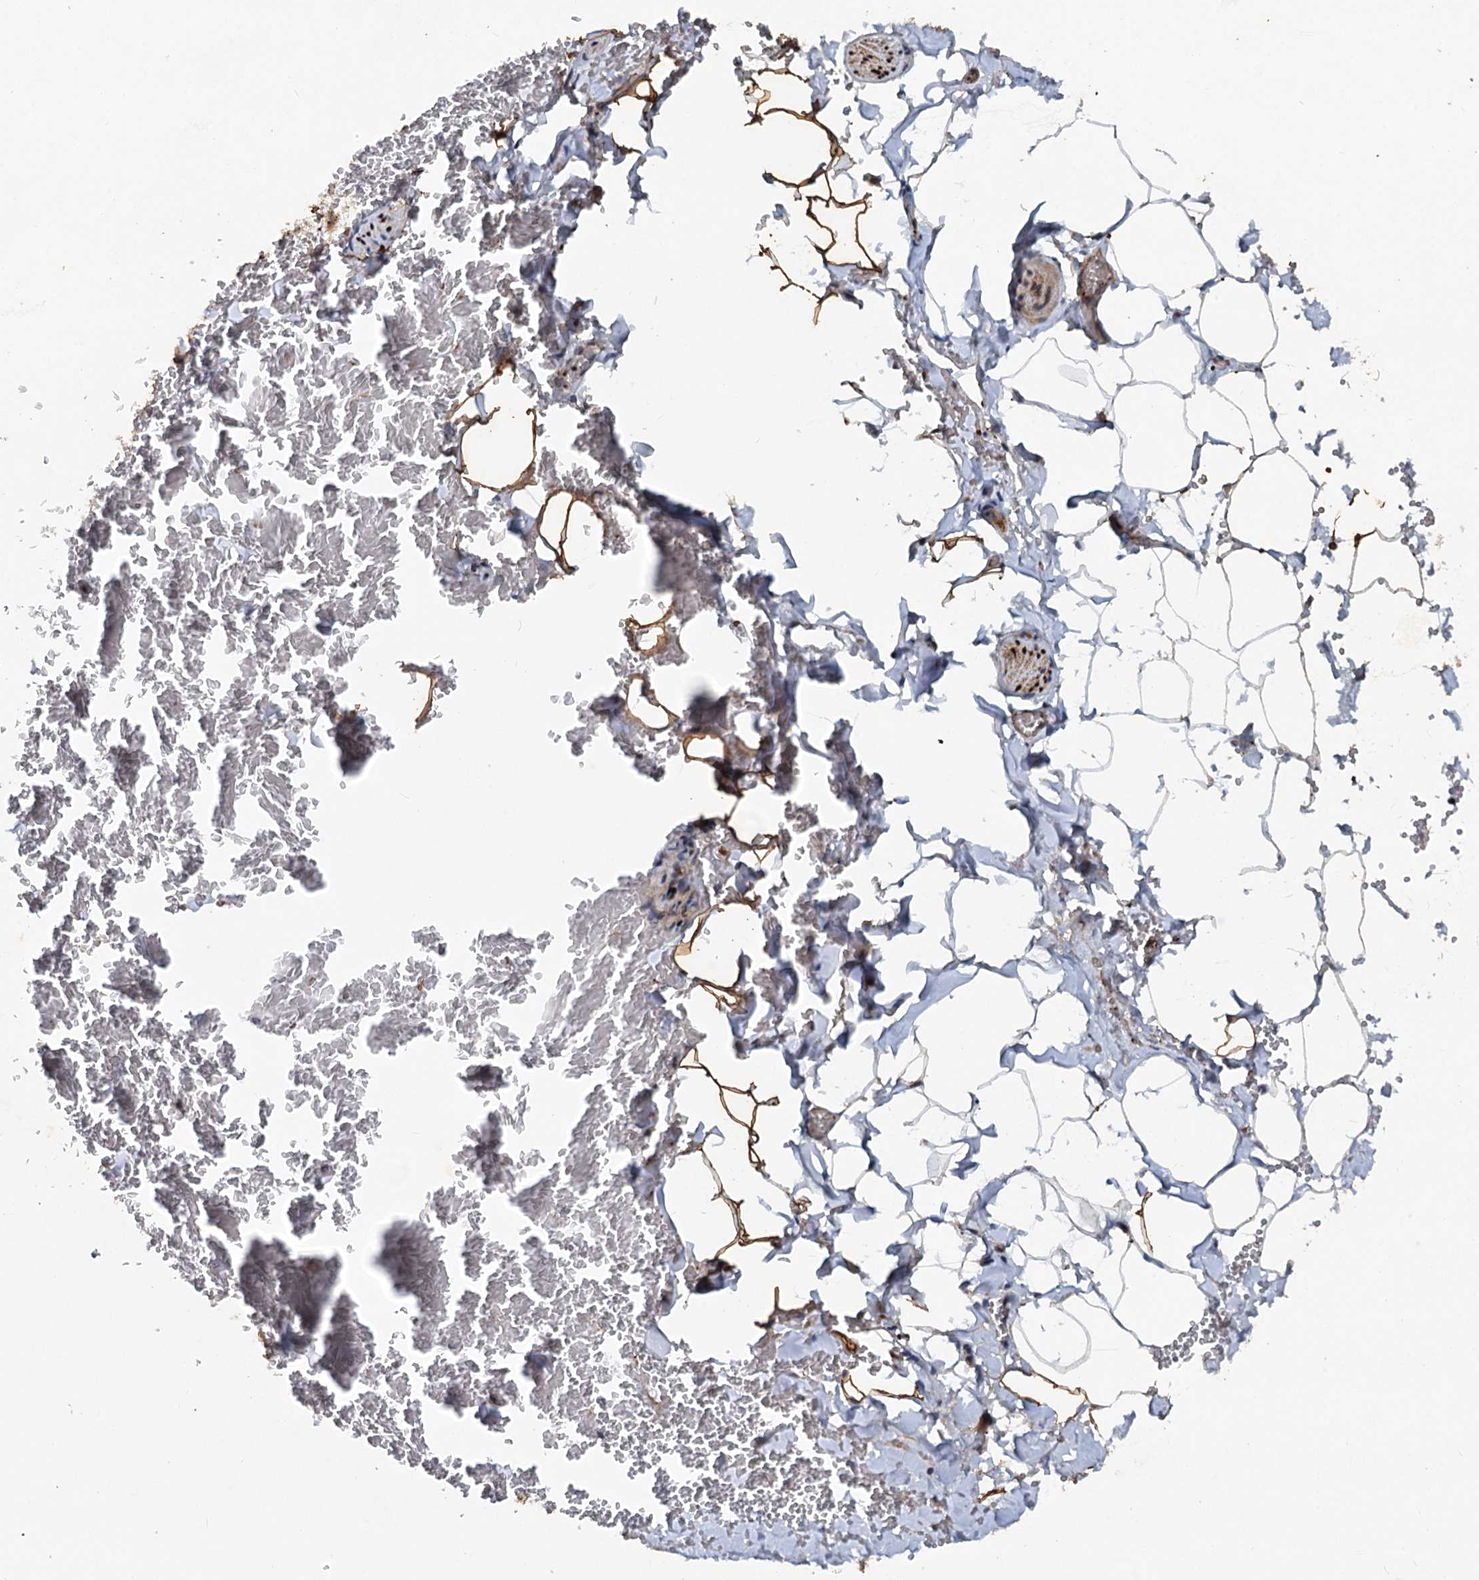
{"staining": {"intensity": "negative", "quantity": "none", "location": "none"}, "tissue": "adipose tissue", "cell_type": "Adipocytes", "image_type": "normal", "snomed": [{"axis": "morphology", "description": "Normal tissue, NOS"}, {"axis": "topography", "description": "Gallbladder"}, {"axis": "topography", "description": "Peripheral nerve tissue"}], "caption": "The immunohistochemistry micrograph has no significant expression in adipocytes of adipose tissue.", "gene": "N4BP2L2", "patient": {"sex": "male", "age": 38}}